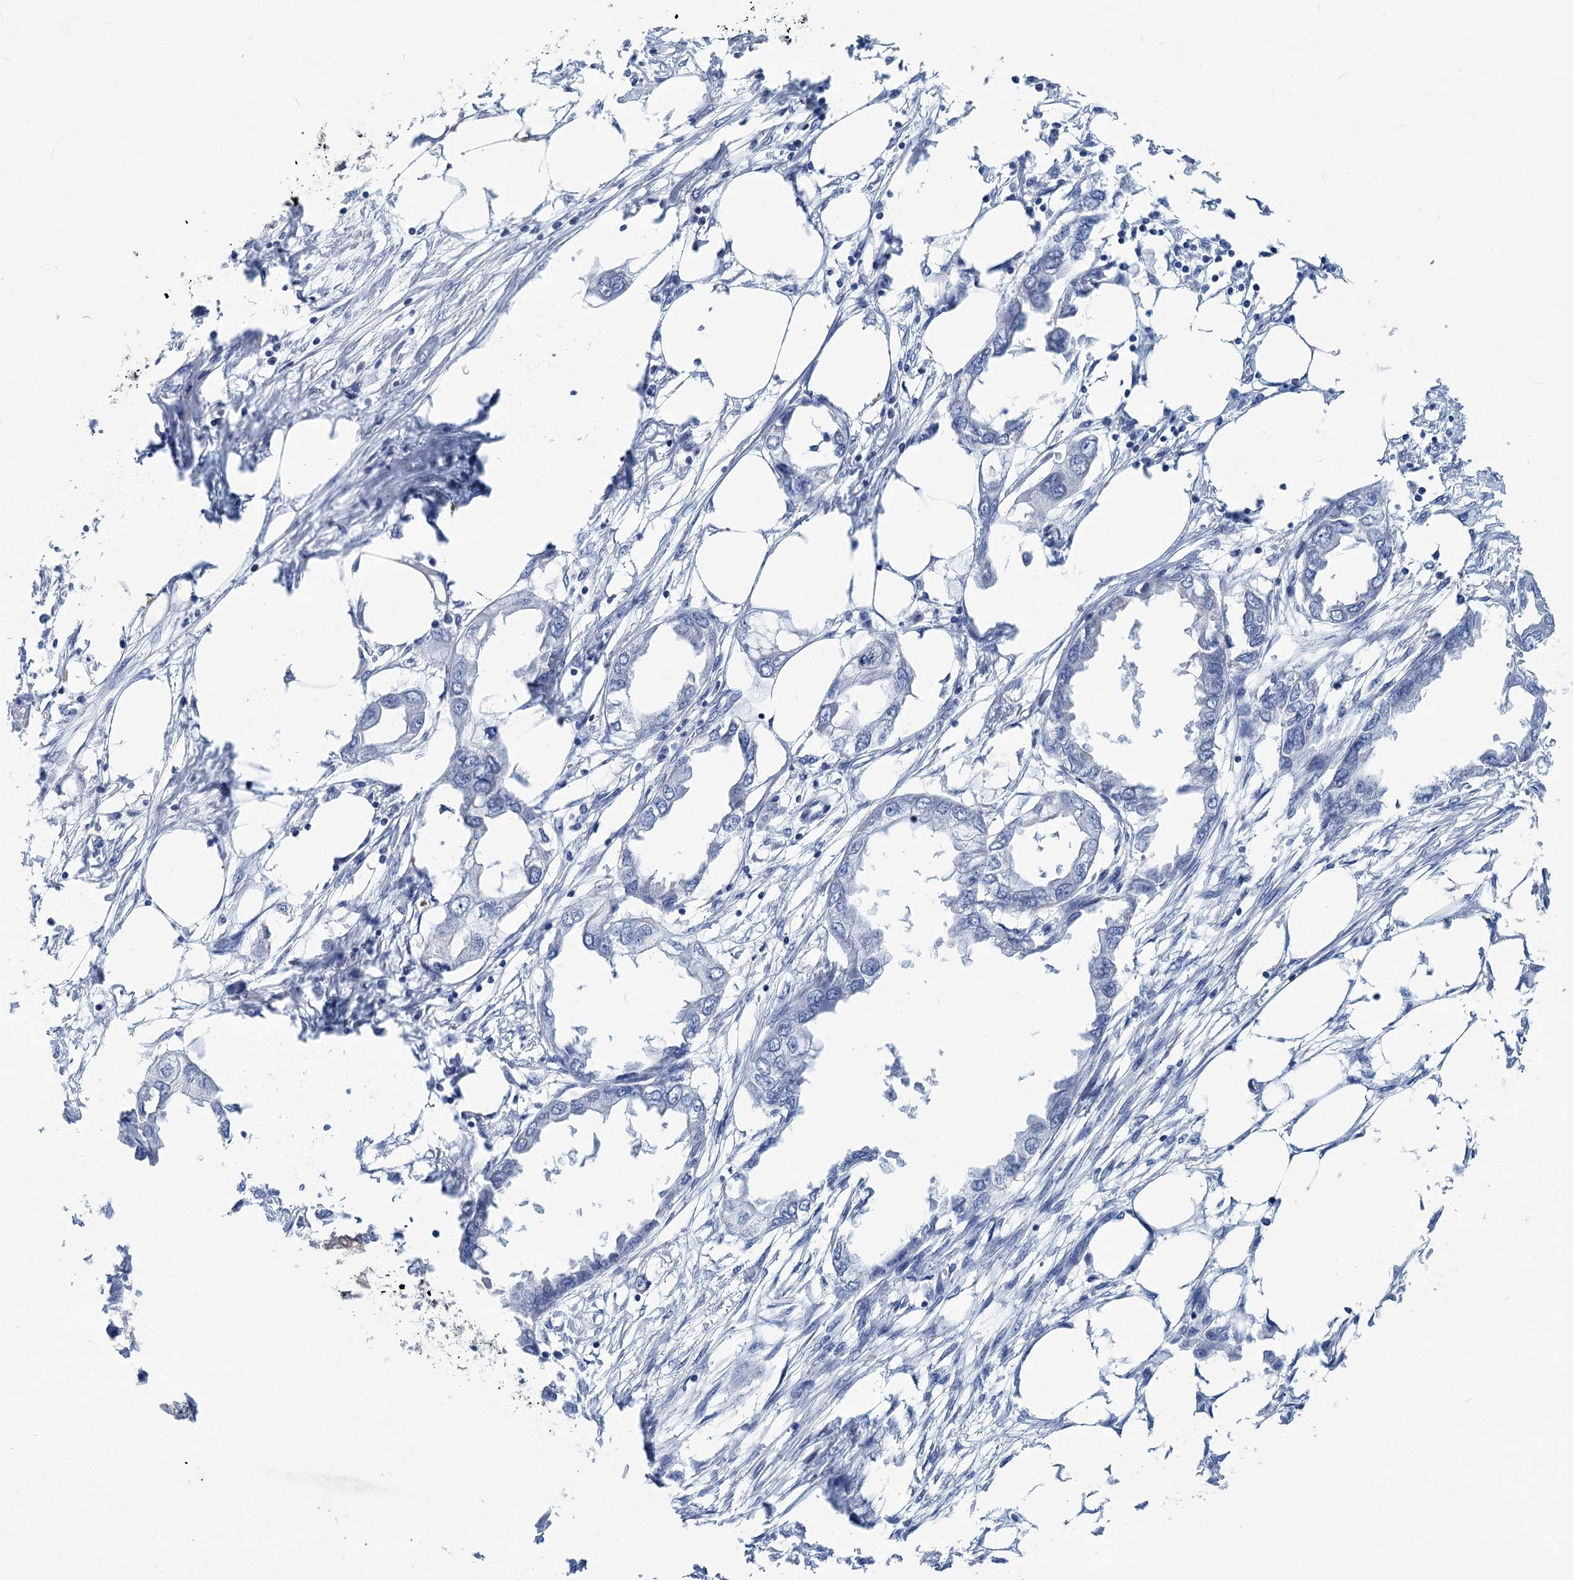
{"staining": {"intensity": "negative", "quantity": "none", "location": "none"}, "tissue": "endometrial cancer", "cell_type": "Tumor cells", "image_type": "cancer", "snomed": [{"axis": "morphology", "description": "Adenocarcinoma, NOS"}, {"axis": "morphology", "description": "Adenocarcinoma, metastatic, NOS"}, {"axis": "topography", "description": "Adipose tissue"}, {"axis": "topography", "description": "Endometrium"}], "caption": "High magnification brightfield microscopy of endometrial cancer stained with DAB (brown) and counterstained with hematoxylin (blue): tumor cells show no significant expression.", "gene": "CHDH", "patient": {"sex": "female", "age": 67}}